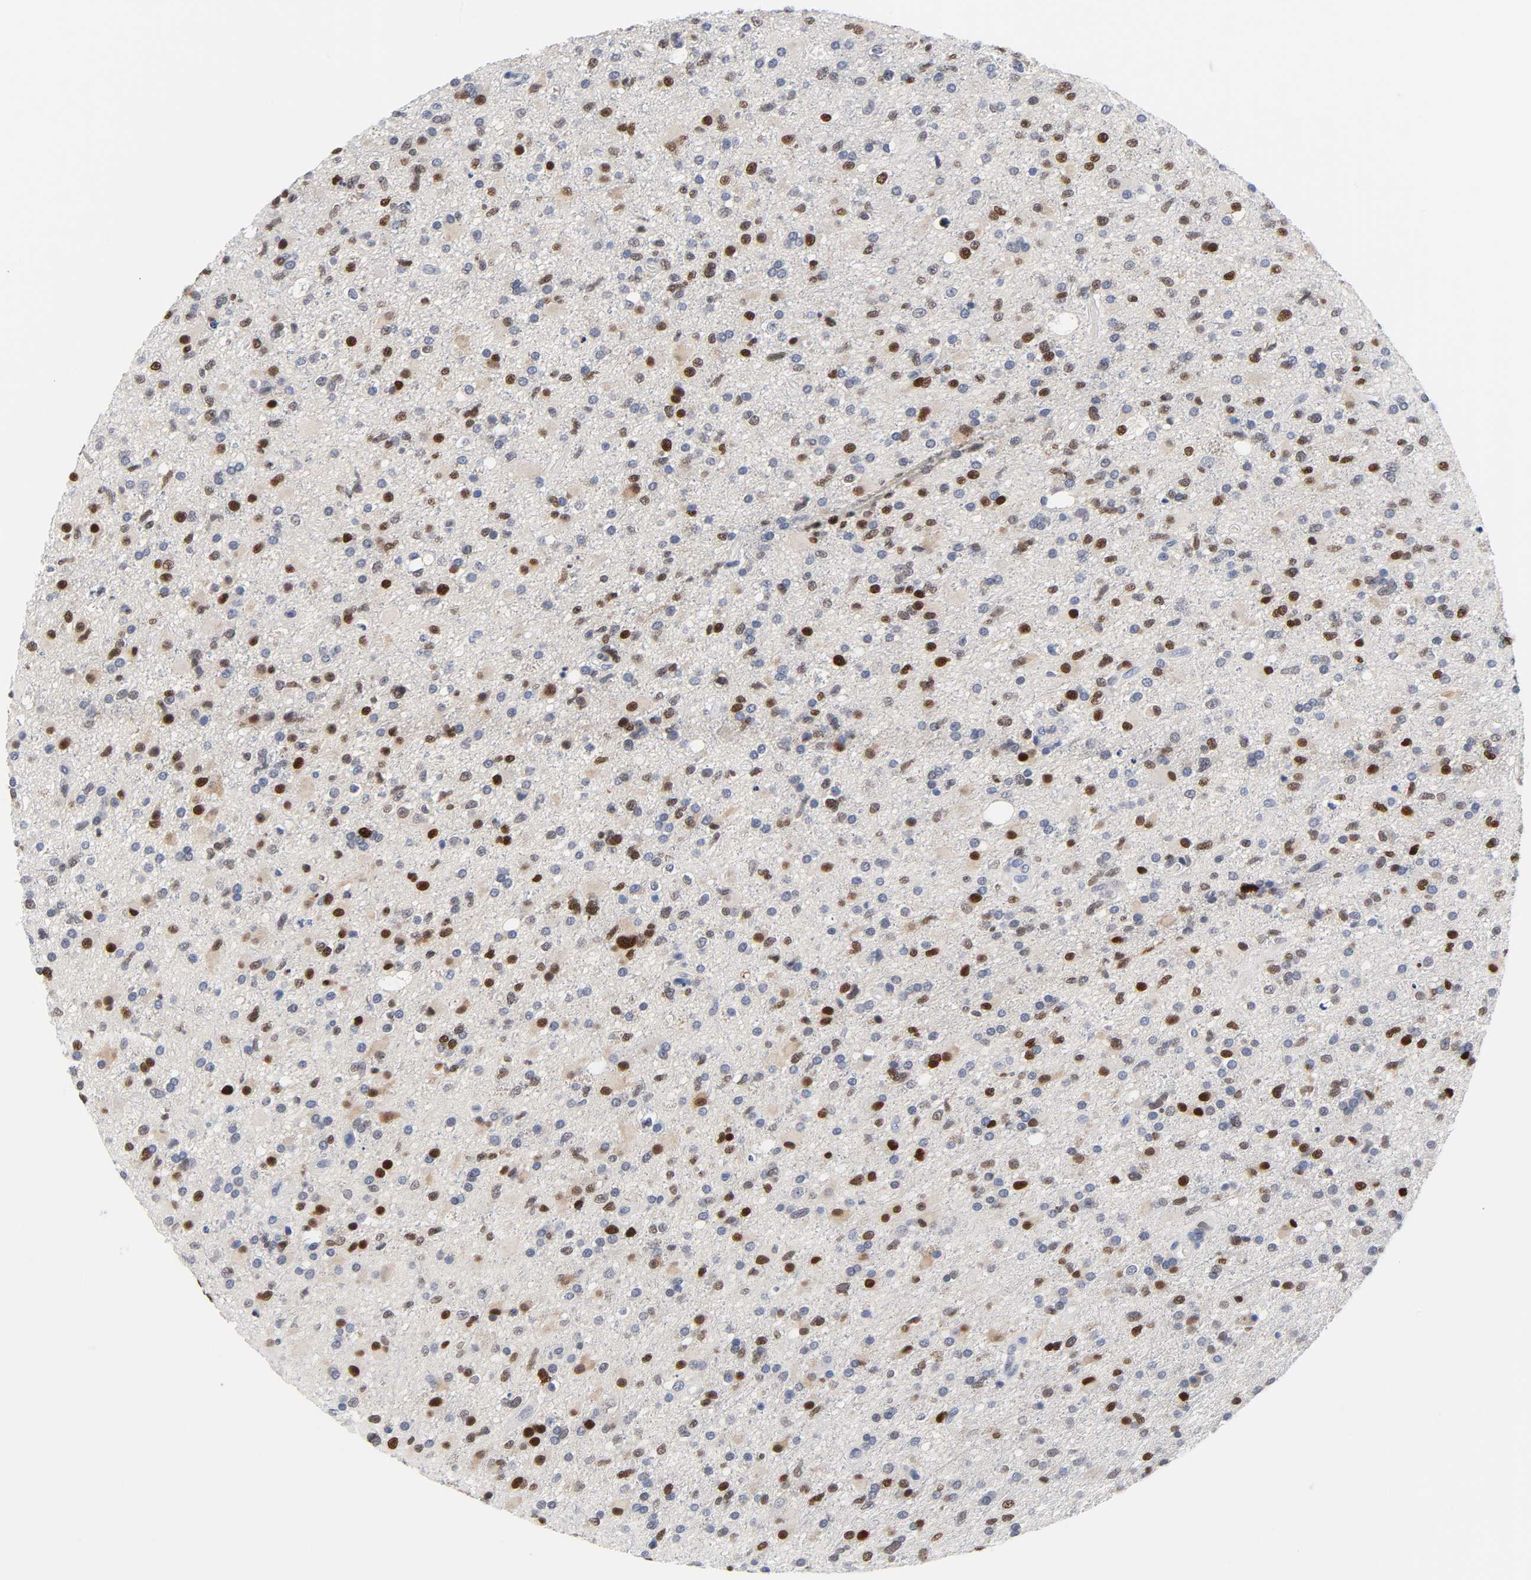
{"staining": {"intensity": "strong", "quantity": "25%-75%", "location": "nuclear"}, "tissue": "glioma", "cell_type": "Tumor cells", "image_type": "cancer", "snomed": [{"axis": "morphology", "description": "Glioma, malignant, High grade"}, {"axis": "topography", "description": "Brain"}], "caption": "This histopathology image shows immunohistochemistry staining of human malignant glioma (high-grade), with high strong nuclear staining in approximately 25%-75% of tumor cells.", "gene": "SALL2", "patient": {"sex": "male", "age": 33}}